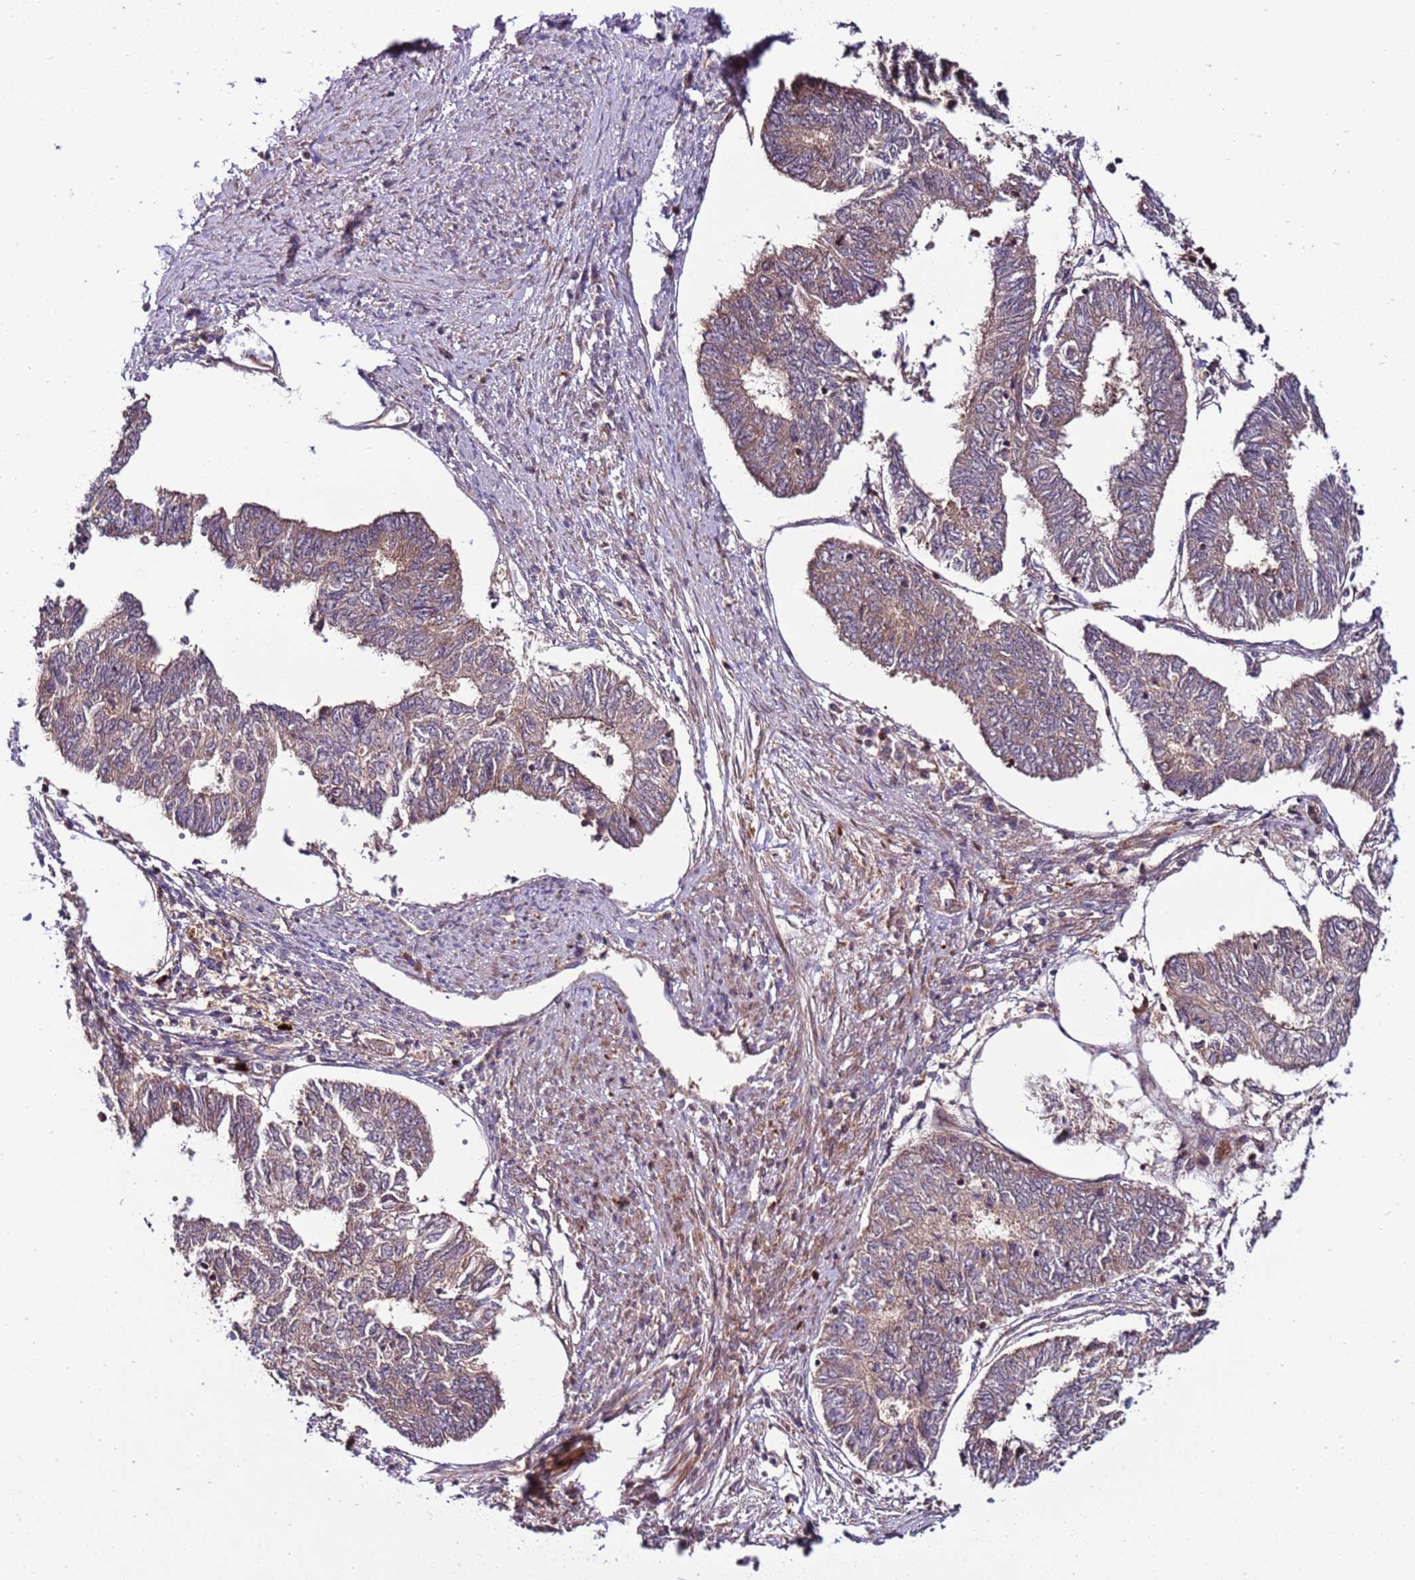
{"staining": {"intensity": "weak", "quantity": "25%-75%", "location": "cytoplasmic/membranous"}, "tissue": "endometrial cancer", "cell_type": "Tumor cells", "image_type": "cancer", "snomed": [{"axis": "morphology", "description": "Adenocarcinoma, NOS"}, {"axis": "topography", "description": "Endometrium"}], "caption": "About 25%-75% of tumor cells in endometrial cancer (adenocarcinoma) demonstrate weak cytoplasmic/membranous protein positivity as visualized by brown immunohistochemical staining.", "gene": "ZNF624", "patient": {"sex": "female", "age": 68}}